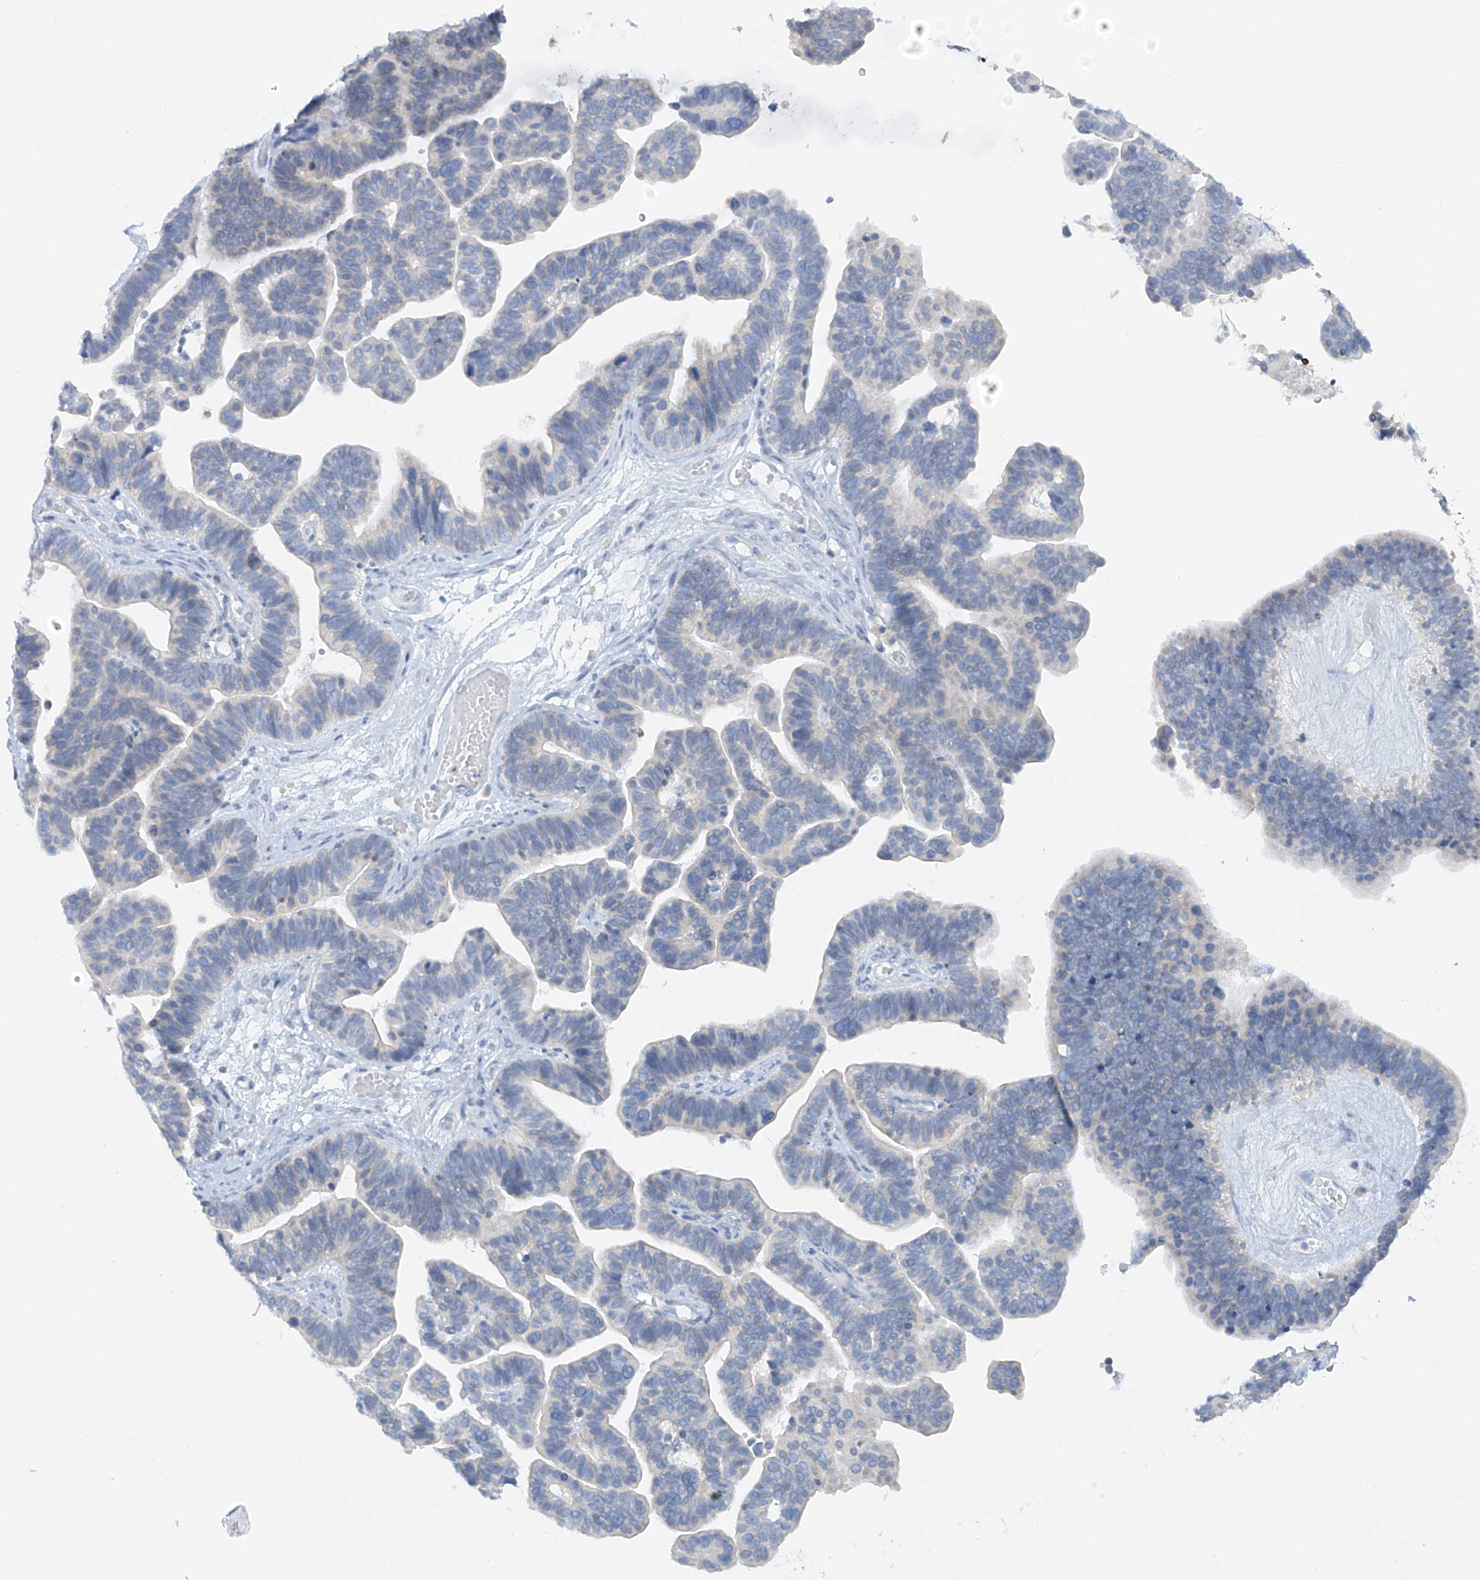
{"staining": {"intensity": "negative", "quantity": "none", "location": "none"}, "tissue": "ovarian cancer", "cell_type": "Tumor cells", "image_type": "cancer", "snomed": [{"axis": "morphology", "description": "Cystadenocarcinoma, serous, NOS"}, {"axis": "topography", "description": "Ovary"}], "caption": "DAB immunohistochemical staining of ovarian cancer exhibits no significant staining in tumor cells.", "gene": "POMGNT2", "patient": {"sex": "female", "age": 56}}